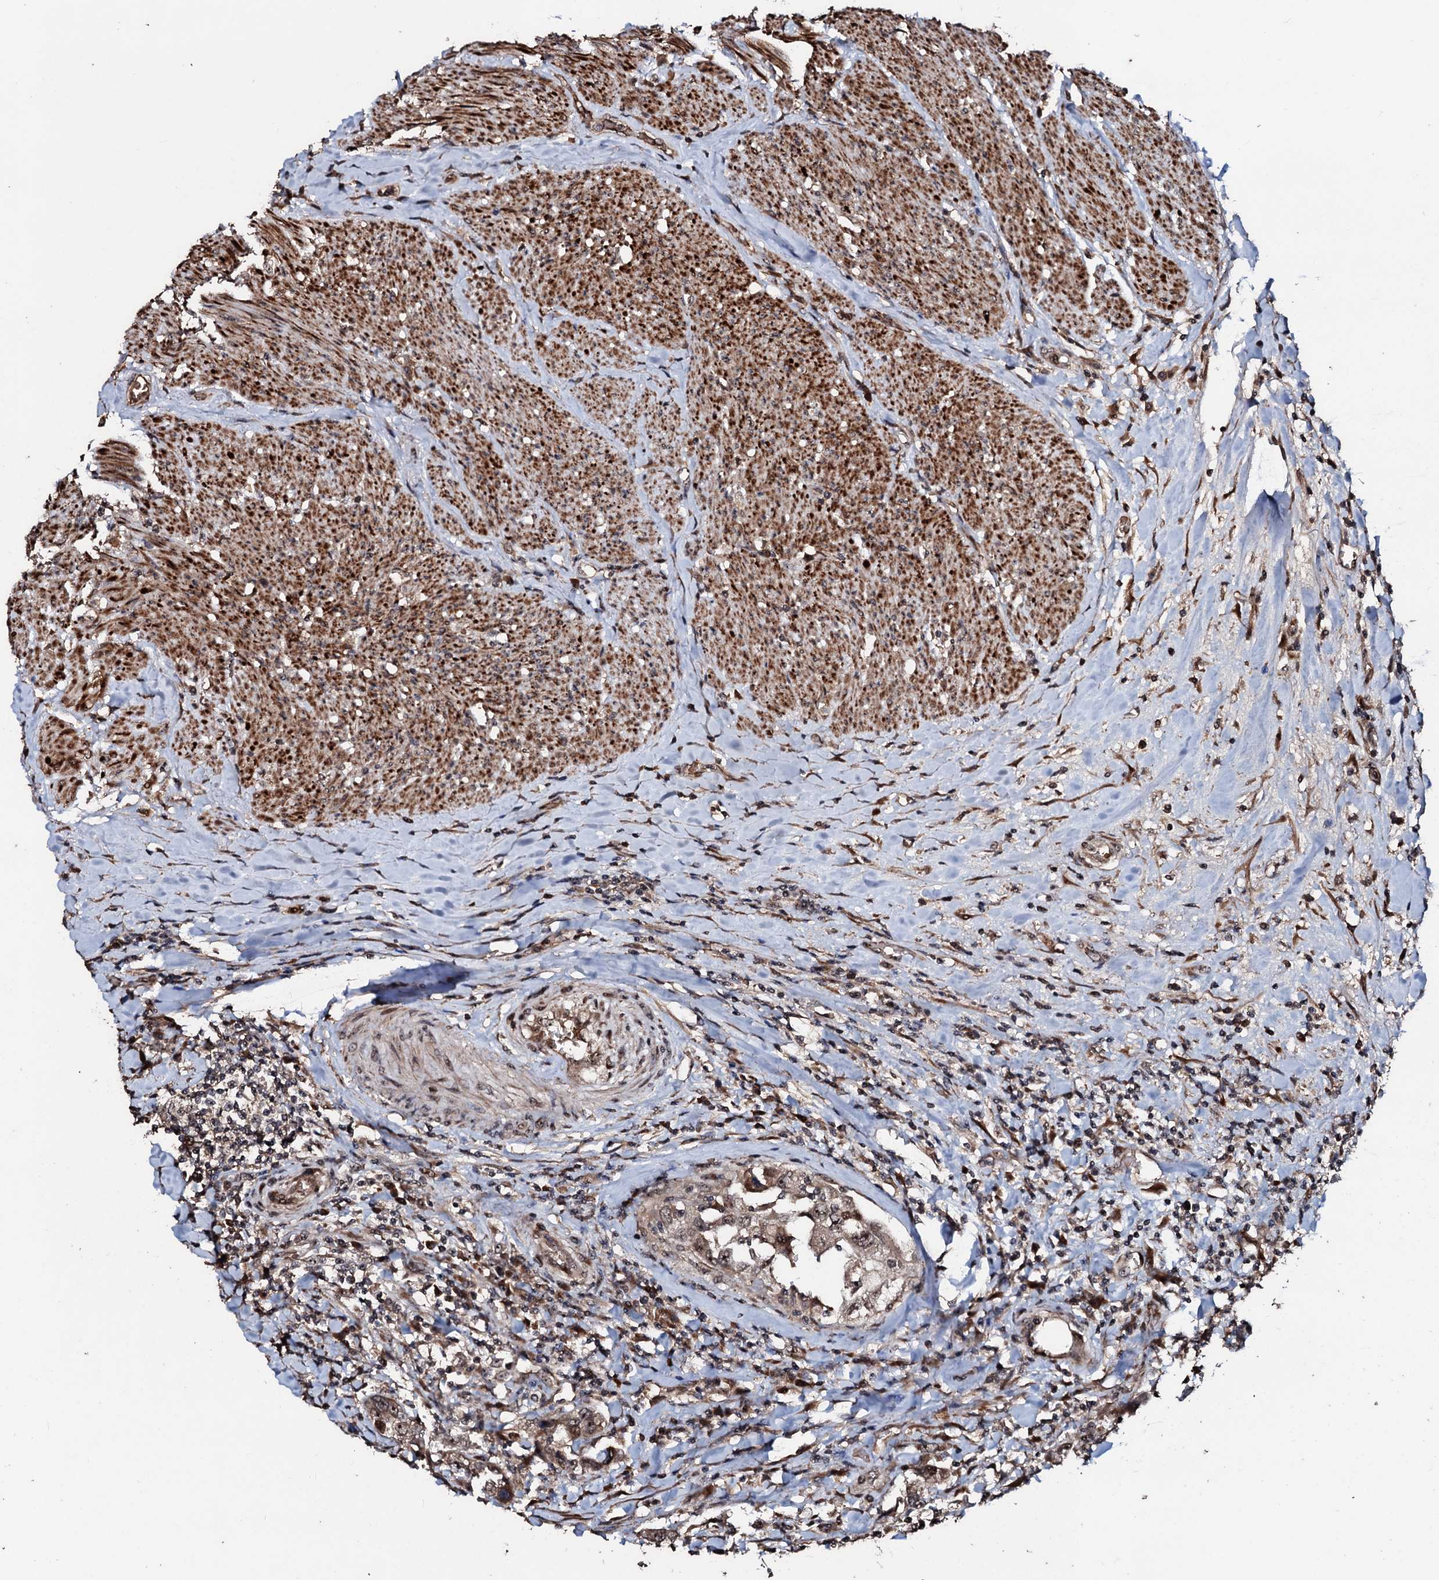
{"staining": {"intensity": "moderate", "quantity": ">75%", "location": "cytoplasmic/membranous,nuclear"}, "tissue": "urothelial cancer", "cell_type": "Tumor cells", "image_type": "cancer", "snomed": [{"axis": "morphology", "description": "Urothelial carcinoma, High grade"}, {"axis": "topography", "description": "Urinary bladder"}], "caption": "This image shows IHC staining of human high-grade urothelial carcinoma, with medium moderate cytoplasmic/membranous and nuclear positivity in approximately >75% of tumor cells.", "gene": "SUPT7L", "patient": {"sex": "female", "age": 80}}